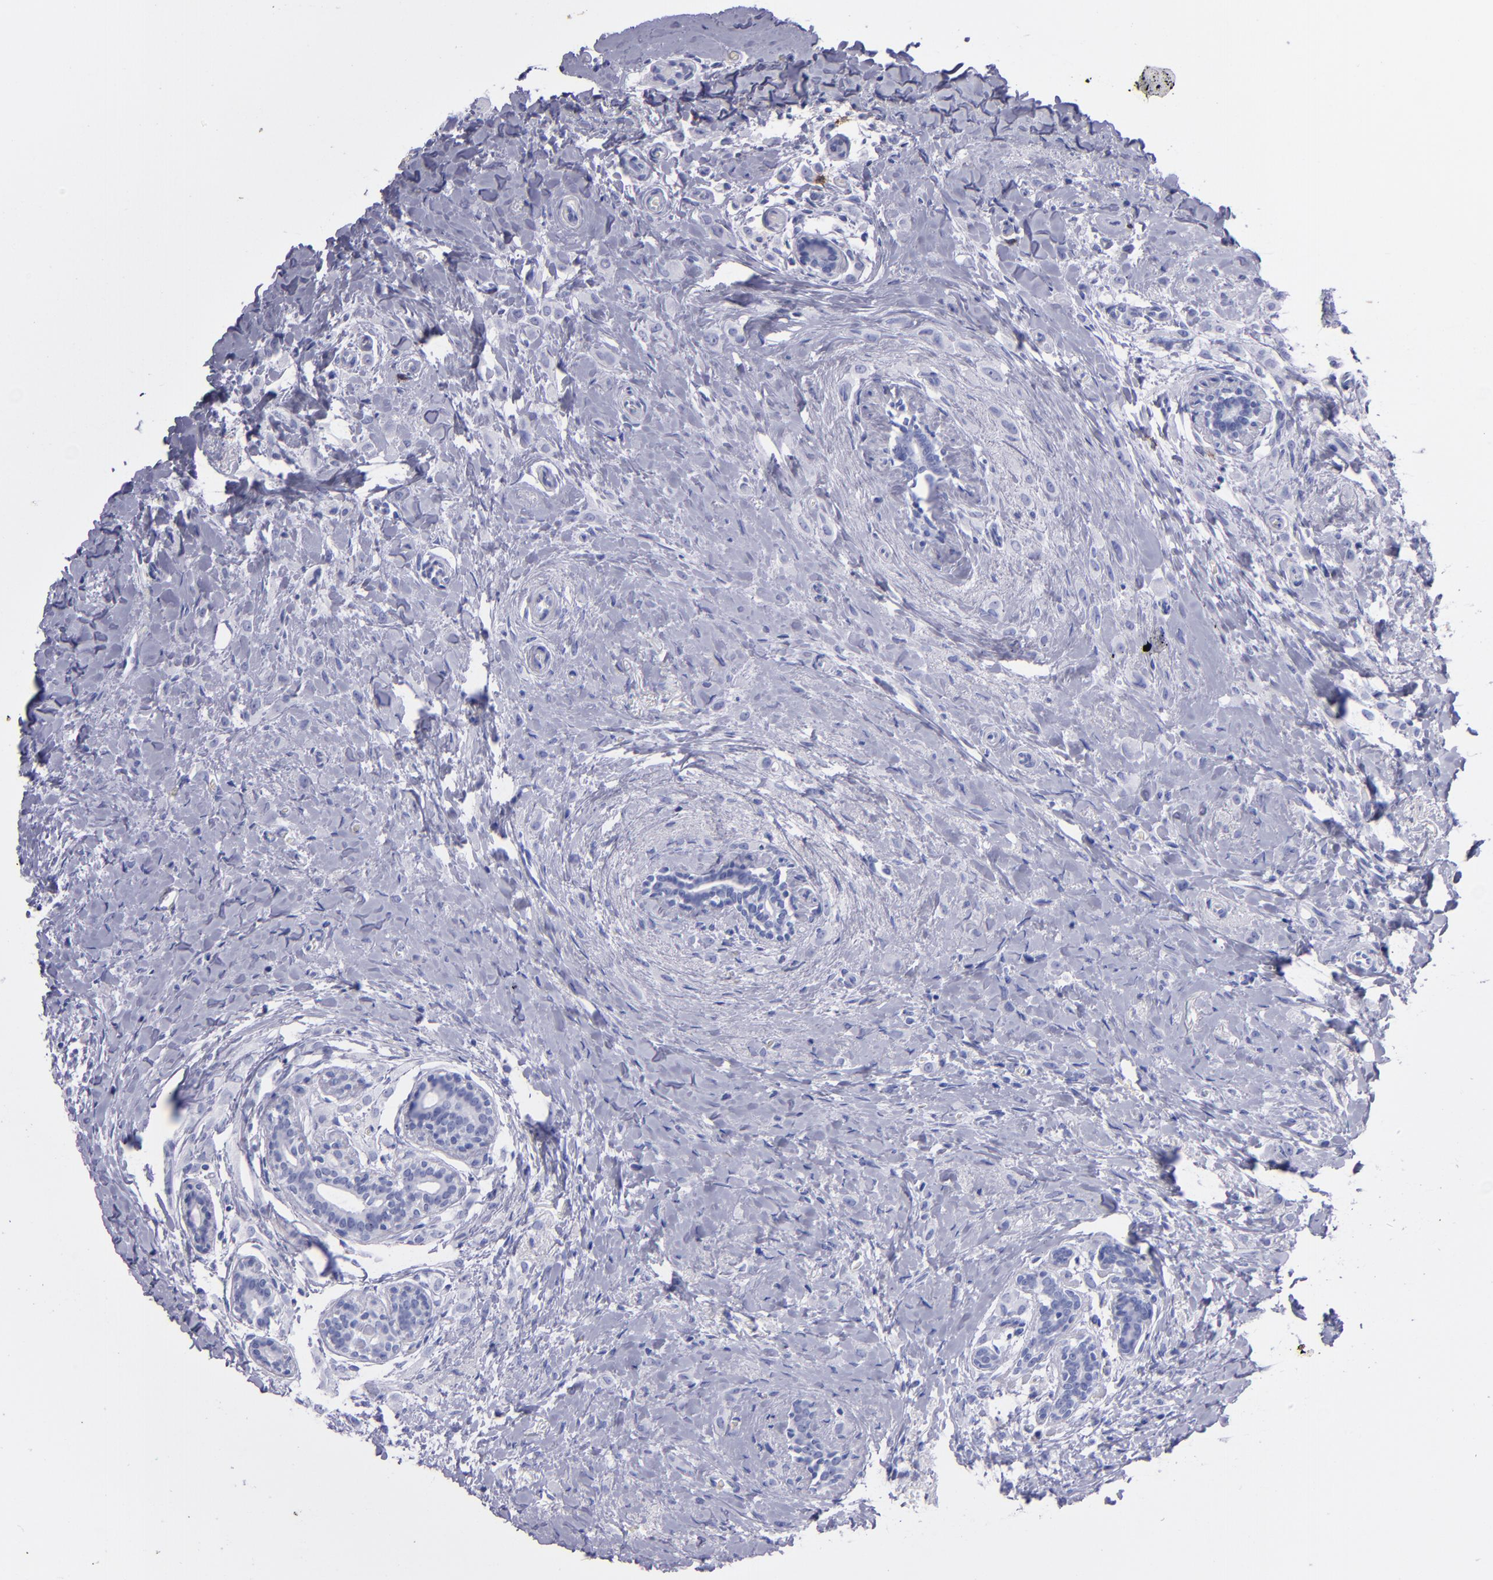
{"staining": {"intensity": "negative", "quantity": "none", "location": "none"}, "tissue": "breast cancer", "cell_type": "Tumor cells", "image_type": "cancer", "snomed": [{"axis": "morphology", "description": "Lobular carcinoma"}, {"axis": "topography", "description": "Breast"}], "caption": "Immunohistochemistry (IHC) of human lobular carcinoma (breast) demonstrates no staining in tumor cells. Brightfield microscopy of IHC stained with DAB (3,3'-diaminobenzidine) (brown) and hematoxylin (blue), captured at high magnification.", "gene": "CD37", "patient": {"sex": "female", "age": 57}}